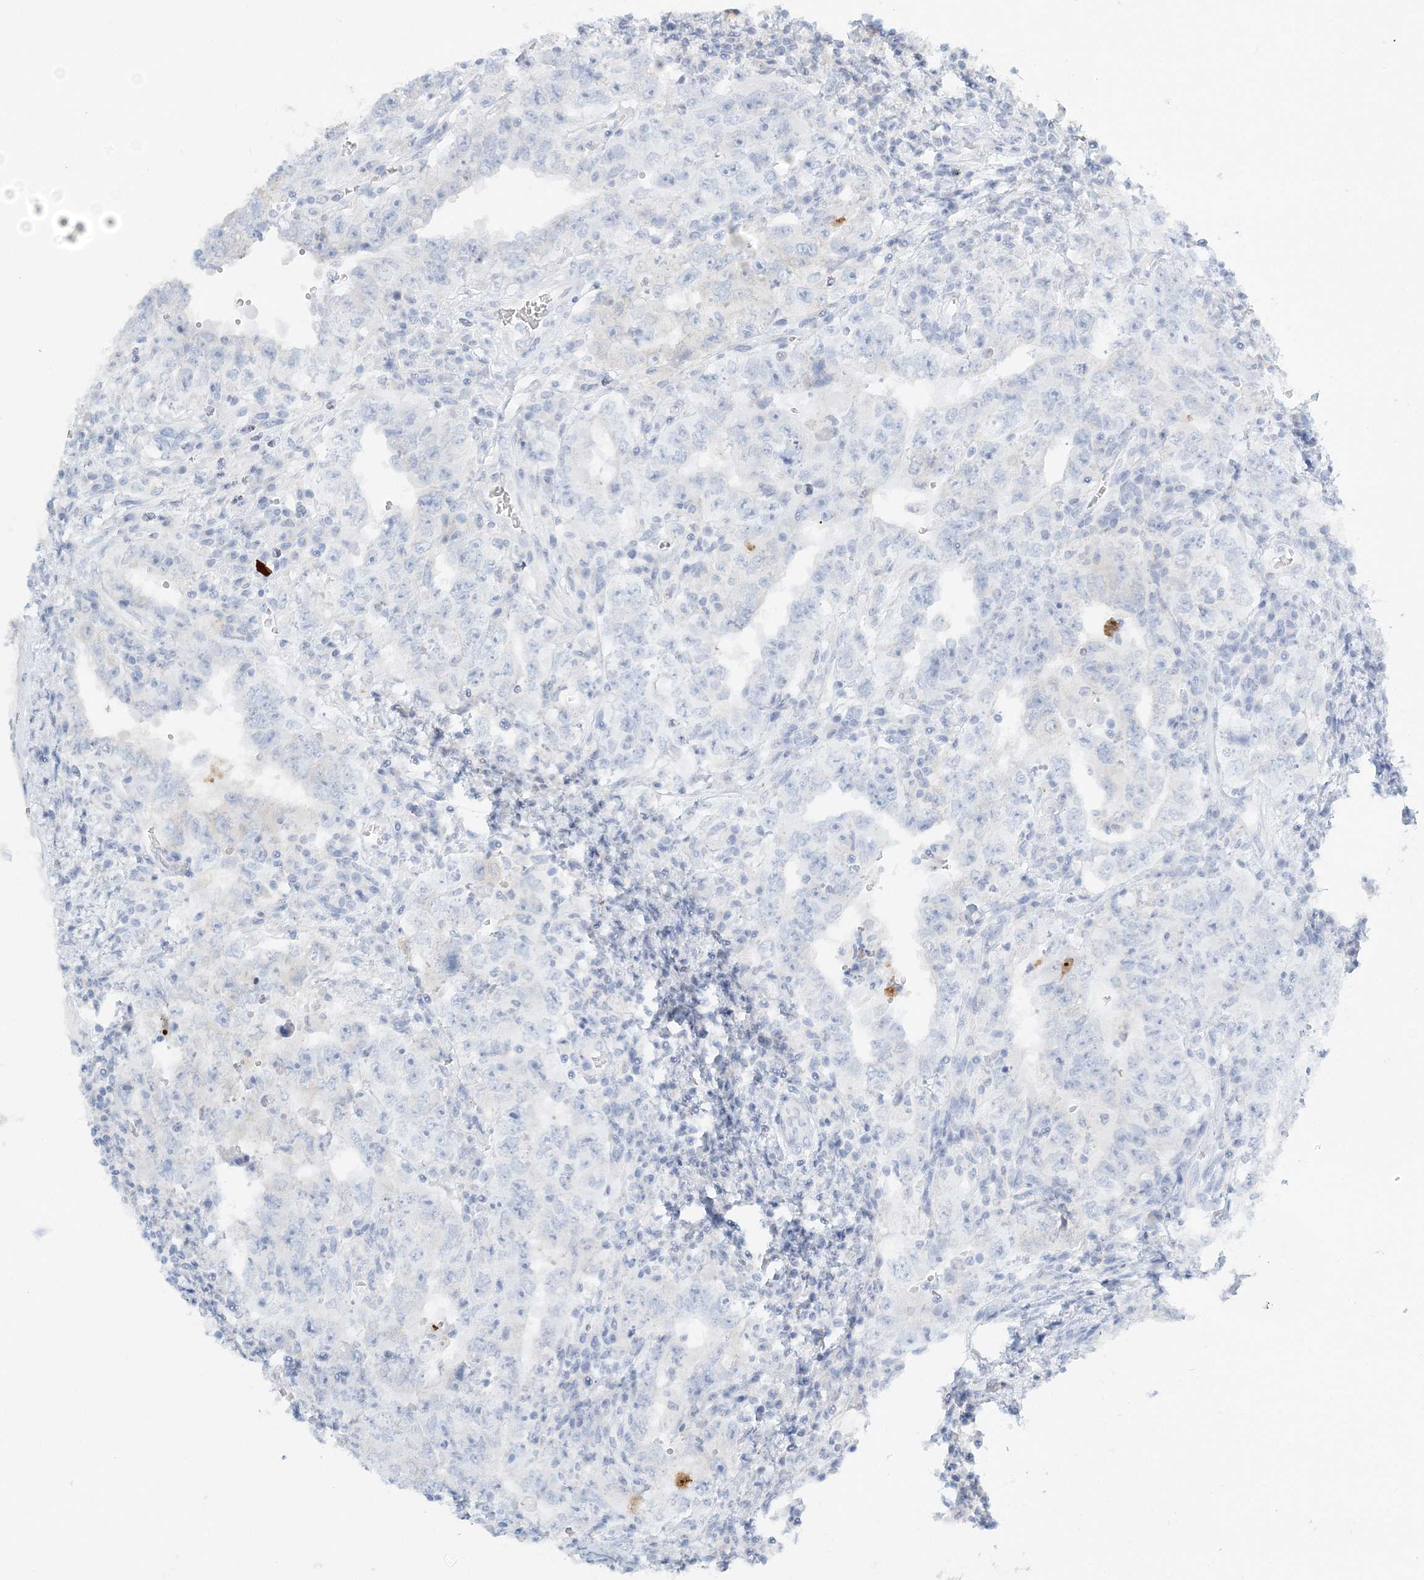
{"staining": {"intensity": "negative", "quantity": "none", "location": "none"}, "tissue": "testis cancer", "cell_type": "Tumor cells", "image_type": "cancer", "snomed": [{"axis": "morphology", "description": "Carcinoma, Embryonal, NOS"}, {"axis": "topography", "description": "Testis"}], "caption": "IHC image of neoplastic tissue: testis embryonal carcinoma stained with DAB displays no significant protein positivity in tumor cells.", "gene": "NAA11", "patient": {"sex": "male", "age": 26}}